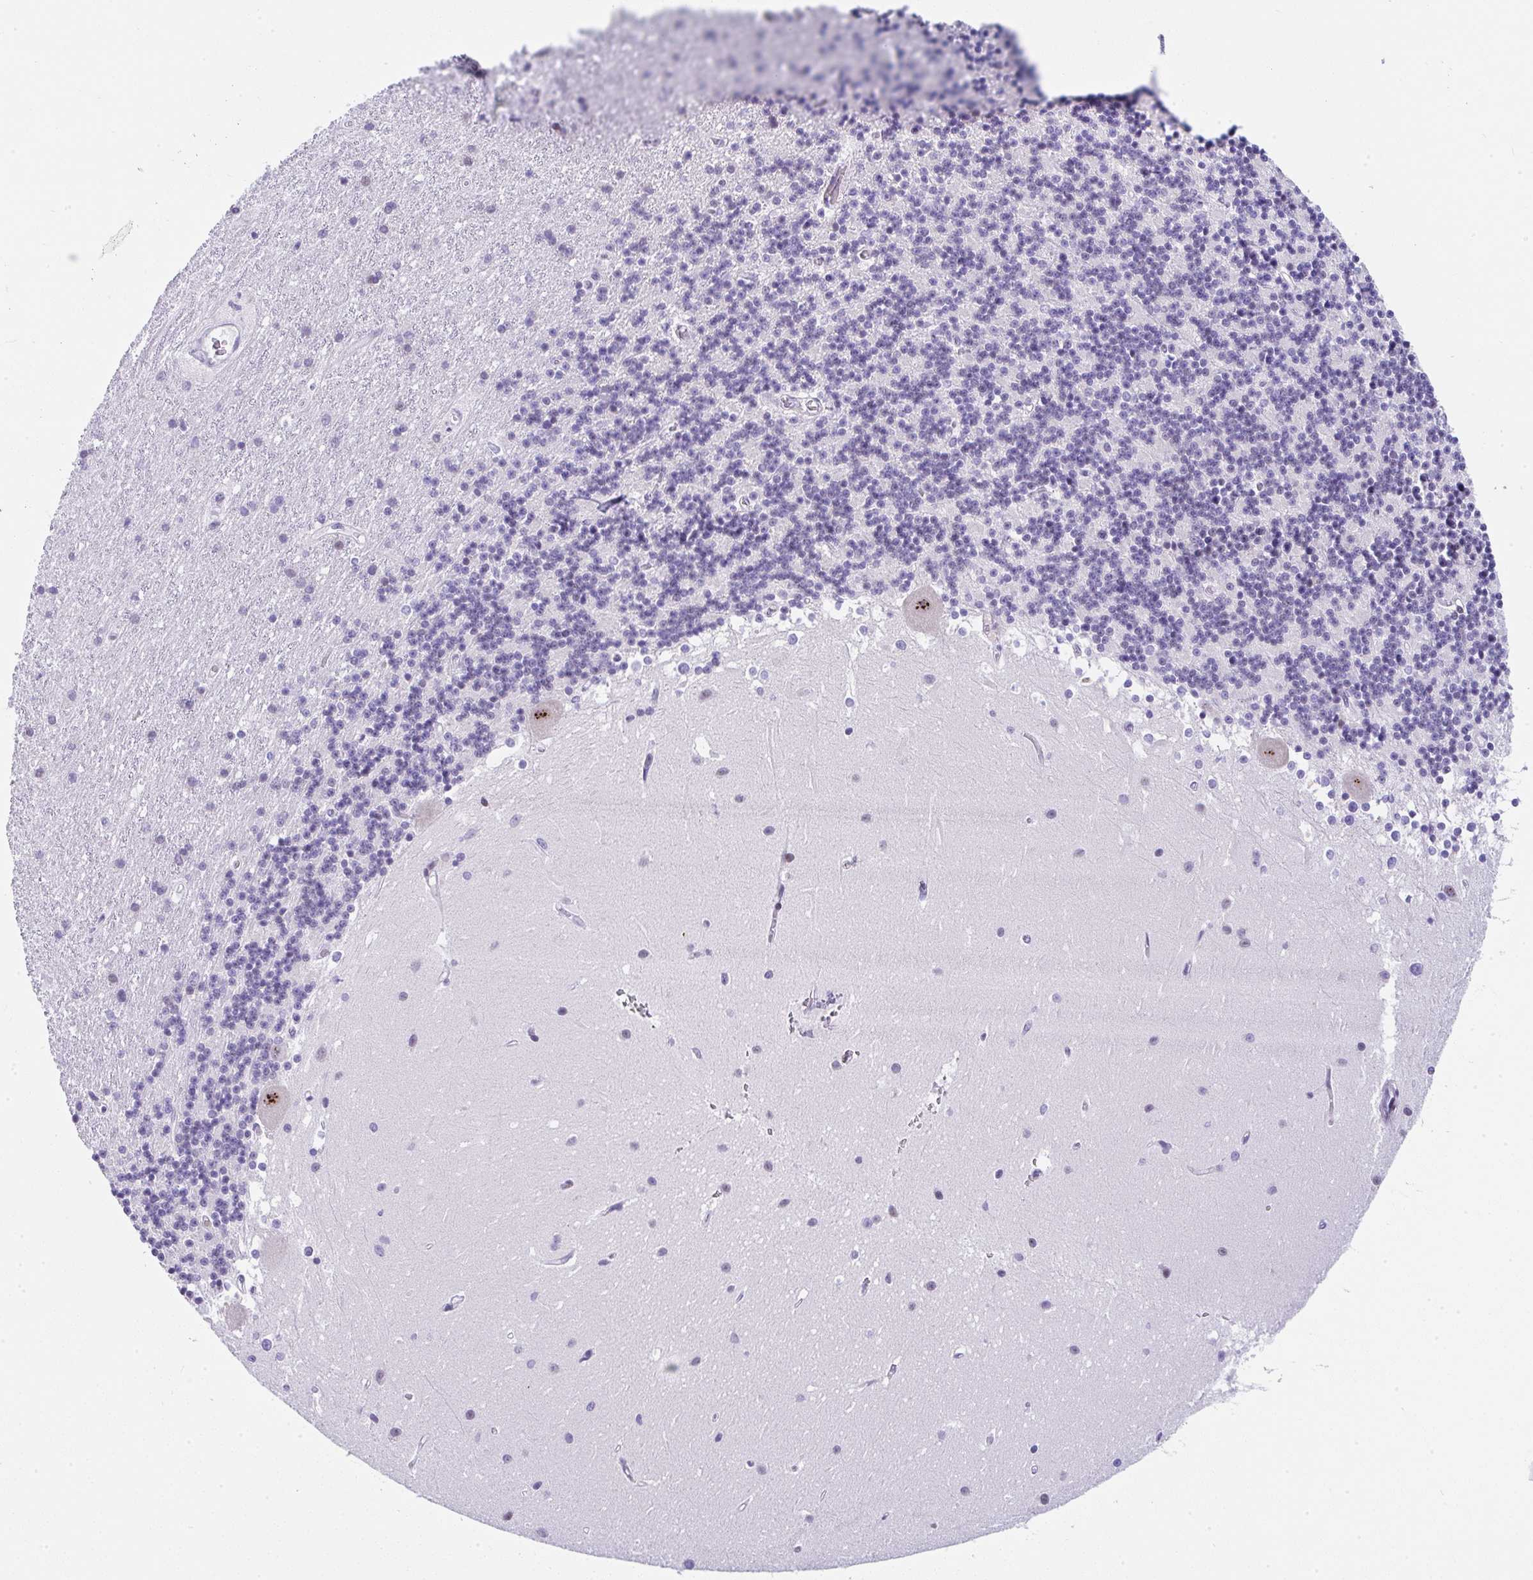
{"staining": {"intensity": "negative", "quantity": "none", "location": "none"}, "tissue": "cerebellum", "cell_type": "Cells in granular layer", "image_type": "normal", "snomed": [{"axis": "morphology", "description": "Normal tissue, NOS"}, {"axis": "topography", "description": "Cerebellum"}], "caption": "Cells in granular layer show no significant protein expression in benign cerebellum. The staining is performed using DAB brown chromogen with nuclei counter-stained in using hematoxylin.", "gene": "NR1D2", "patient": {"sex": "male", "age": 54}}